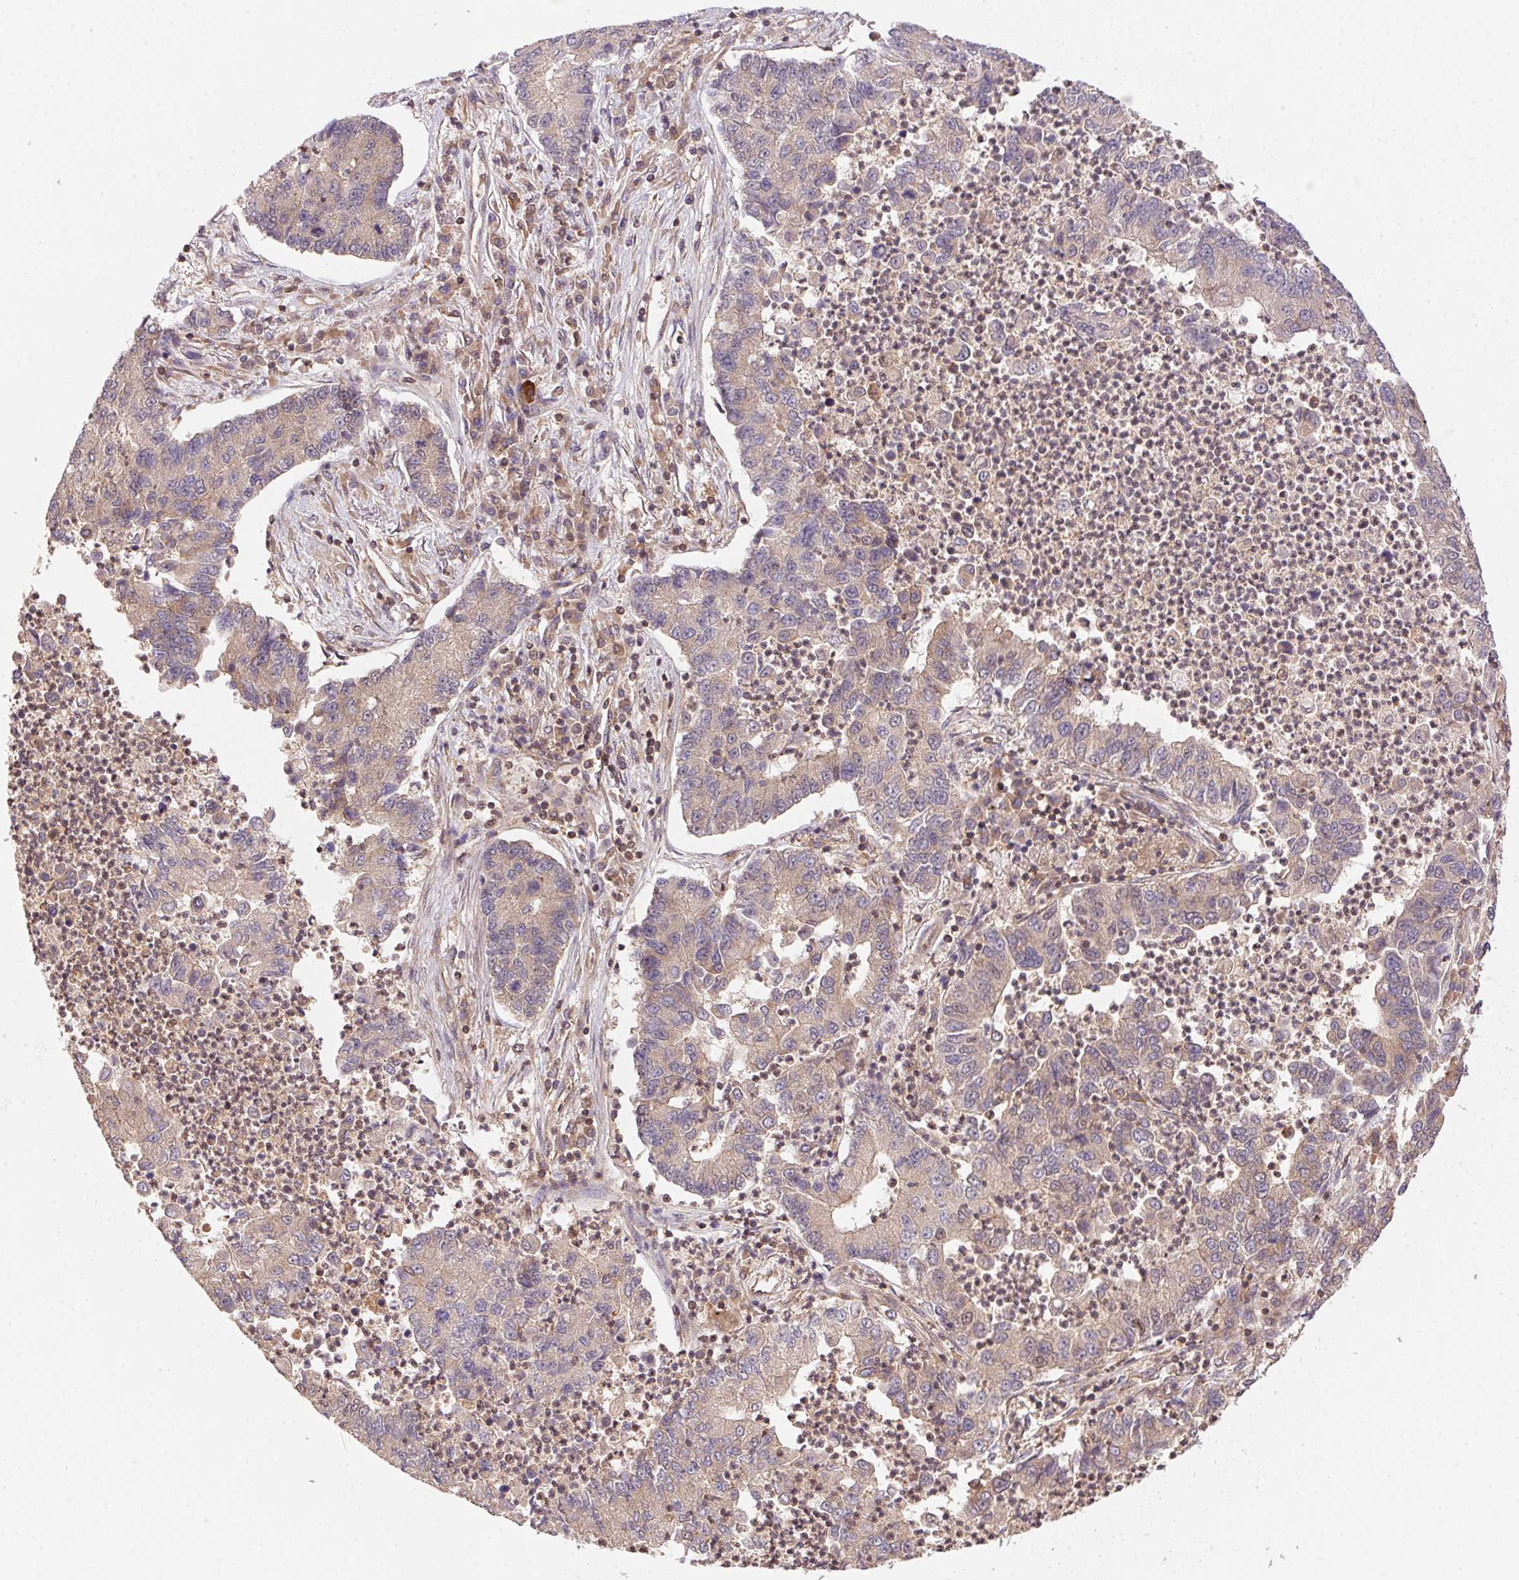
{"staining": {"intensity": "weak", "quantity": "25%-75%", "location": "cytoplasmic/membranous"}, "tissue": "lung cancer", "cell_type": "Tumor cells", "image_type": "cancer", "snomed": [{"axis": "morphology", "description": "Adenocarcinoma, NOS"}, {"axis": "topography", "description": "Lung"}], "caption": "Protein analysis of lung adenocarcinoma tissue demonstrates weak cytoplasmic/membranous expression in about 25%-75% of tumor cells.", "gene": "MEX3D", "patient": {"sex": "female", "age": 57}}